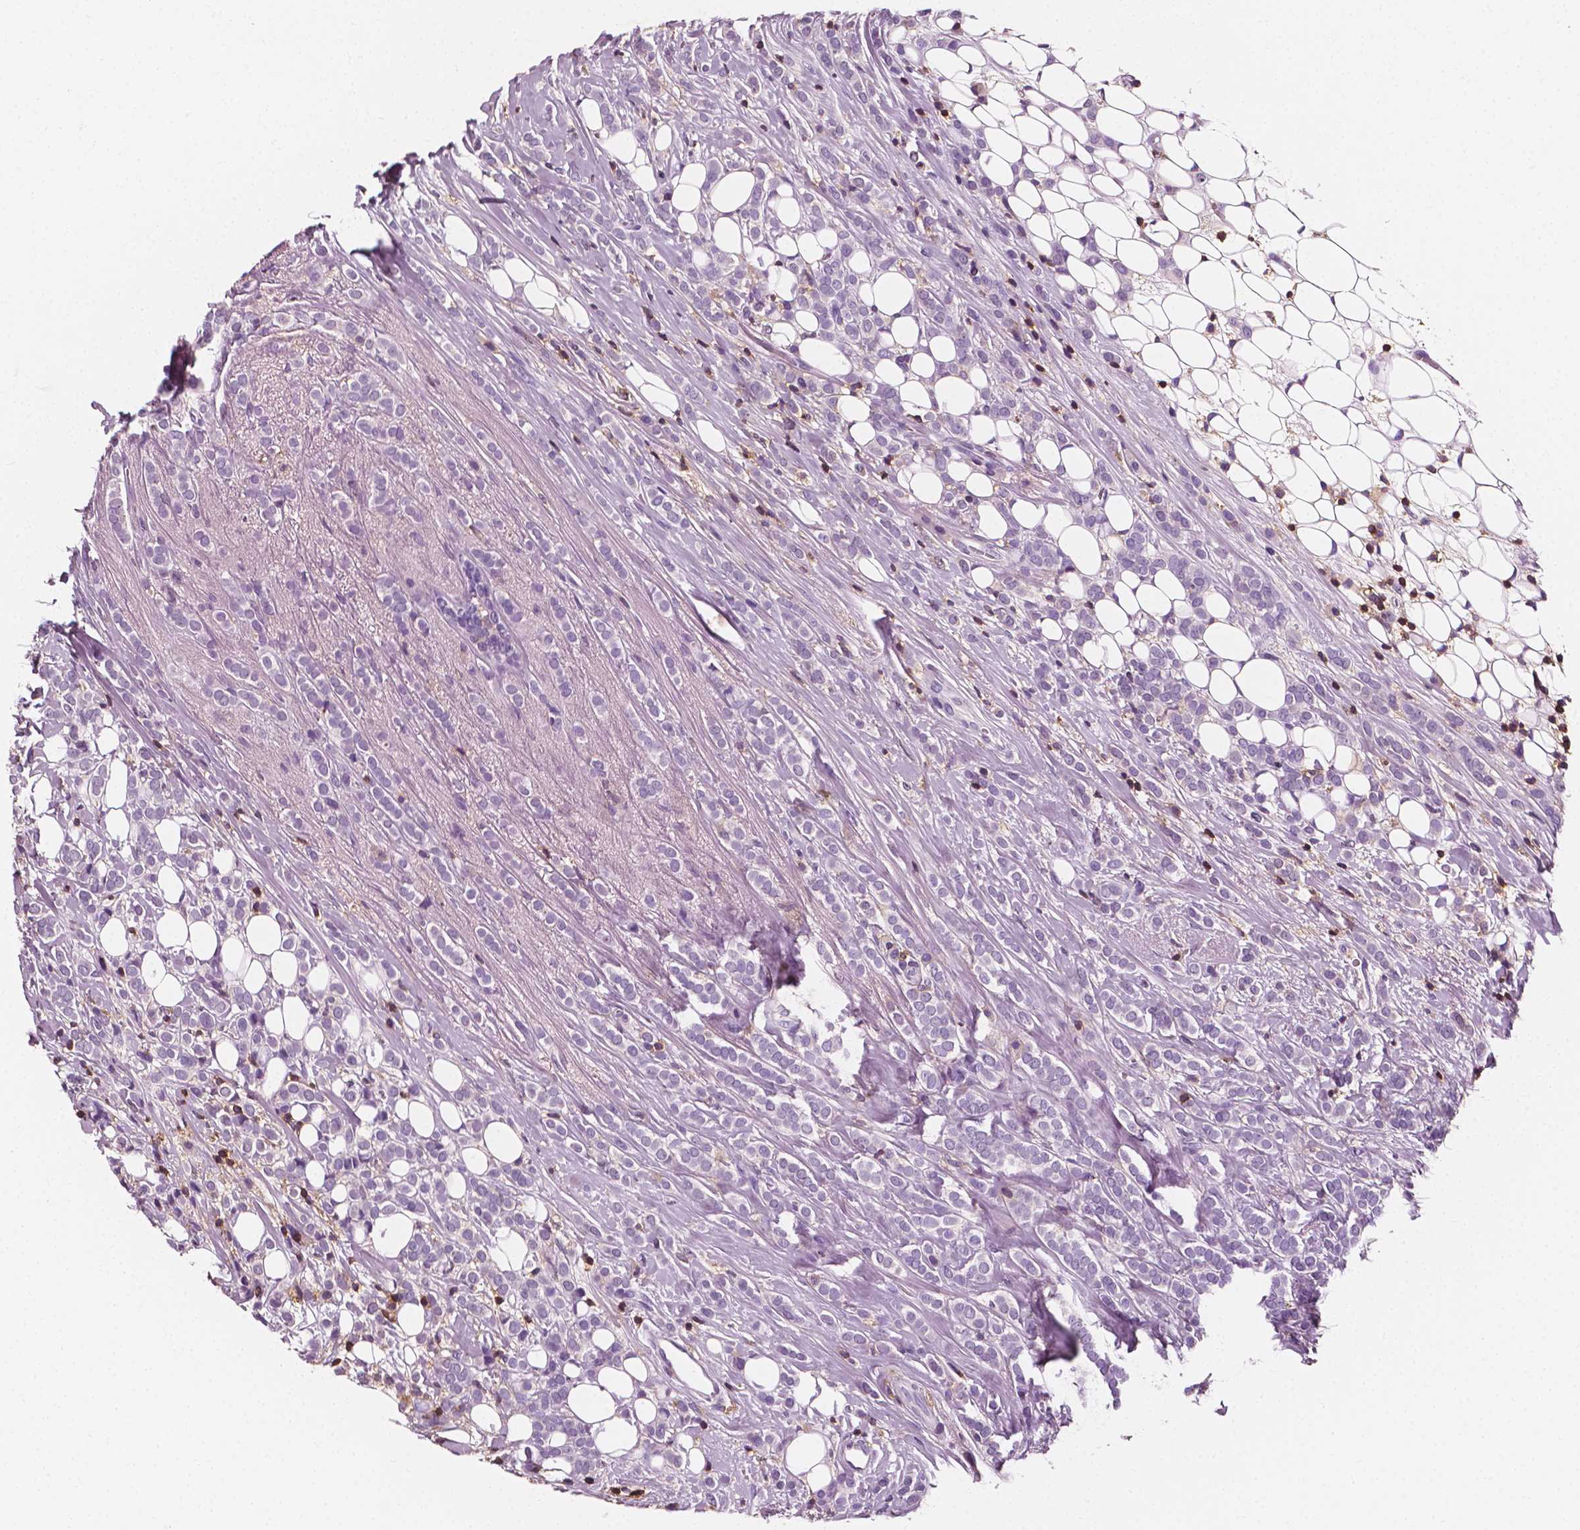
{"staining": {"intensity": "negative", "quantity": "none", "location": "none"}, "tissue": "breast cancer", "cell_type": "Tumor cells", "image_type": "cancer", "snomed": [{"axis": "morphology", "description": "Lobular carcinoma"}, {"axis": "topography", "description": "Breast"}], "caption": "IHC of human breast cancer (lobular carcinoma) exhibits no staining in tumor cells.", "gene": "PTPRC", "patient": {"sex": "female", "age": 49}}